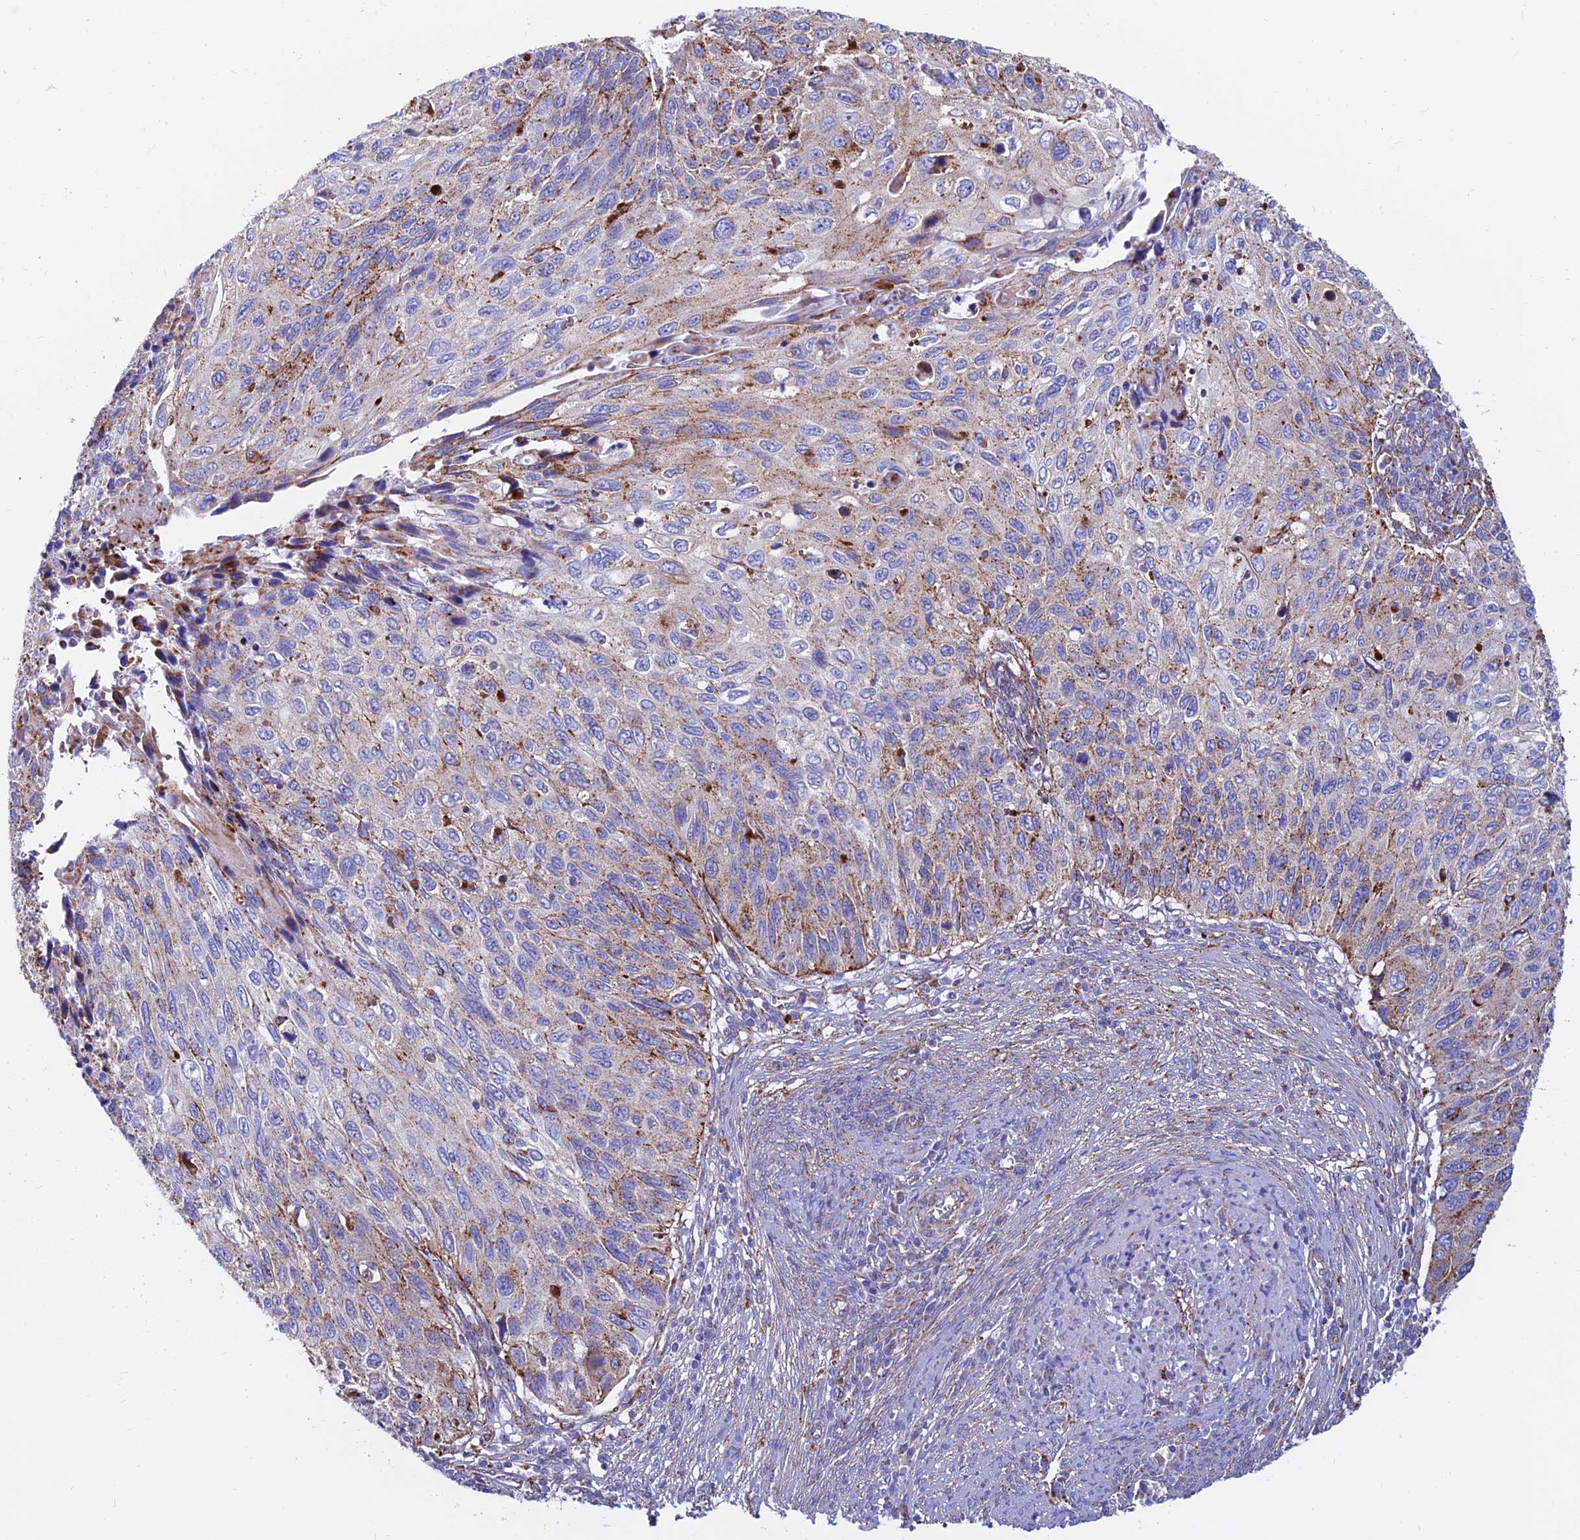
{"staining": {"intensity": "moderate", "quantity": "25%-75%", "location": "cytoplasmic/membranous"}, "tissue": "cervical cancer", "cell_type": "Tumor cells", "image_type": "cancer", "snomed": [{"axis": "morphology", "description": "Squamous cell carcinoma, NOS"}, {"axis": "topography", "description": "Cervix"}], "caption": "Squamous cell carcinoma (cervical) was stained to show a protein in brown. There is medium levels of moderate cytoplasmic/membranous staining in about 25%-75% of tumor cells. Ihc stains the protein in brown and the nuclei are stained blue.", "gene": "SPNS1", "patient": {"sex": "female", "age": 70}}